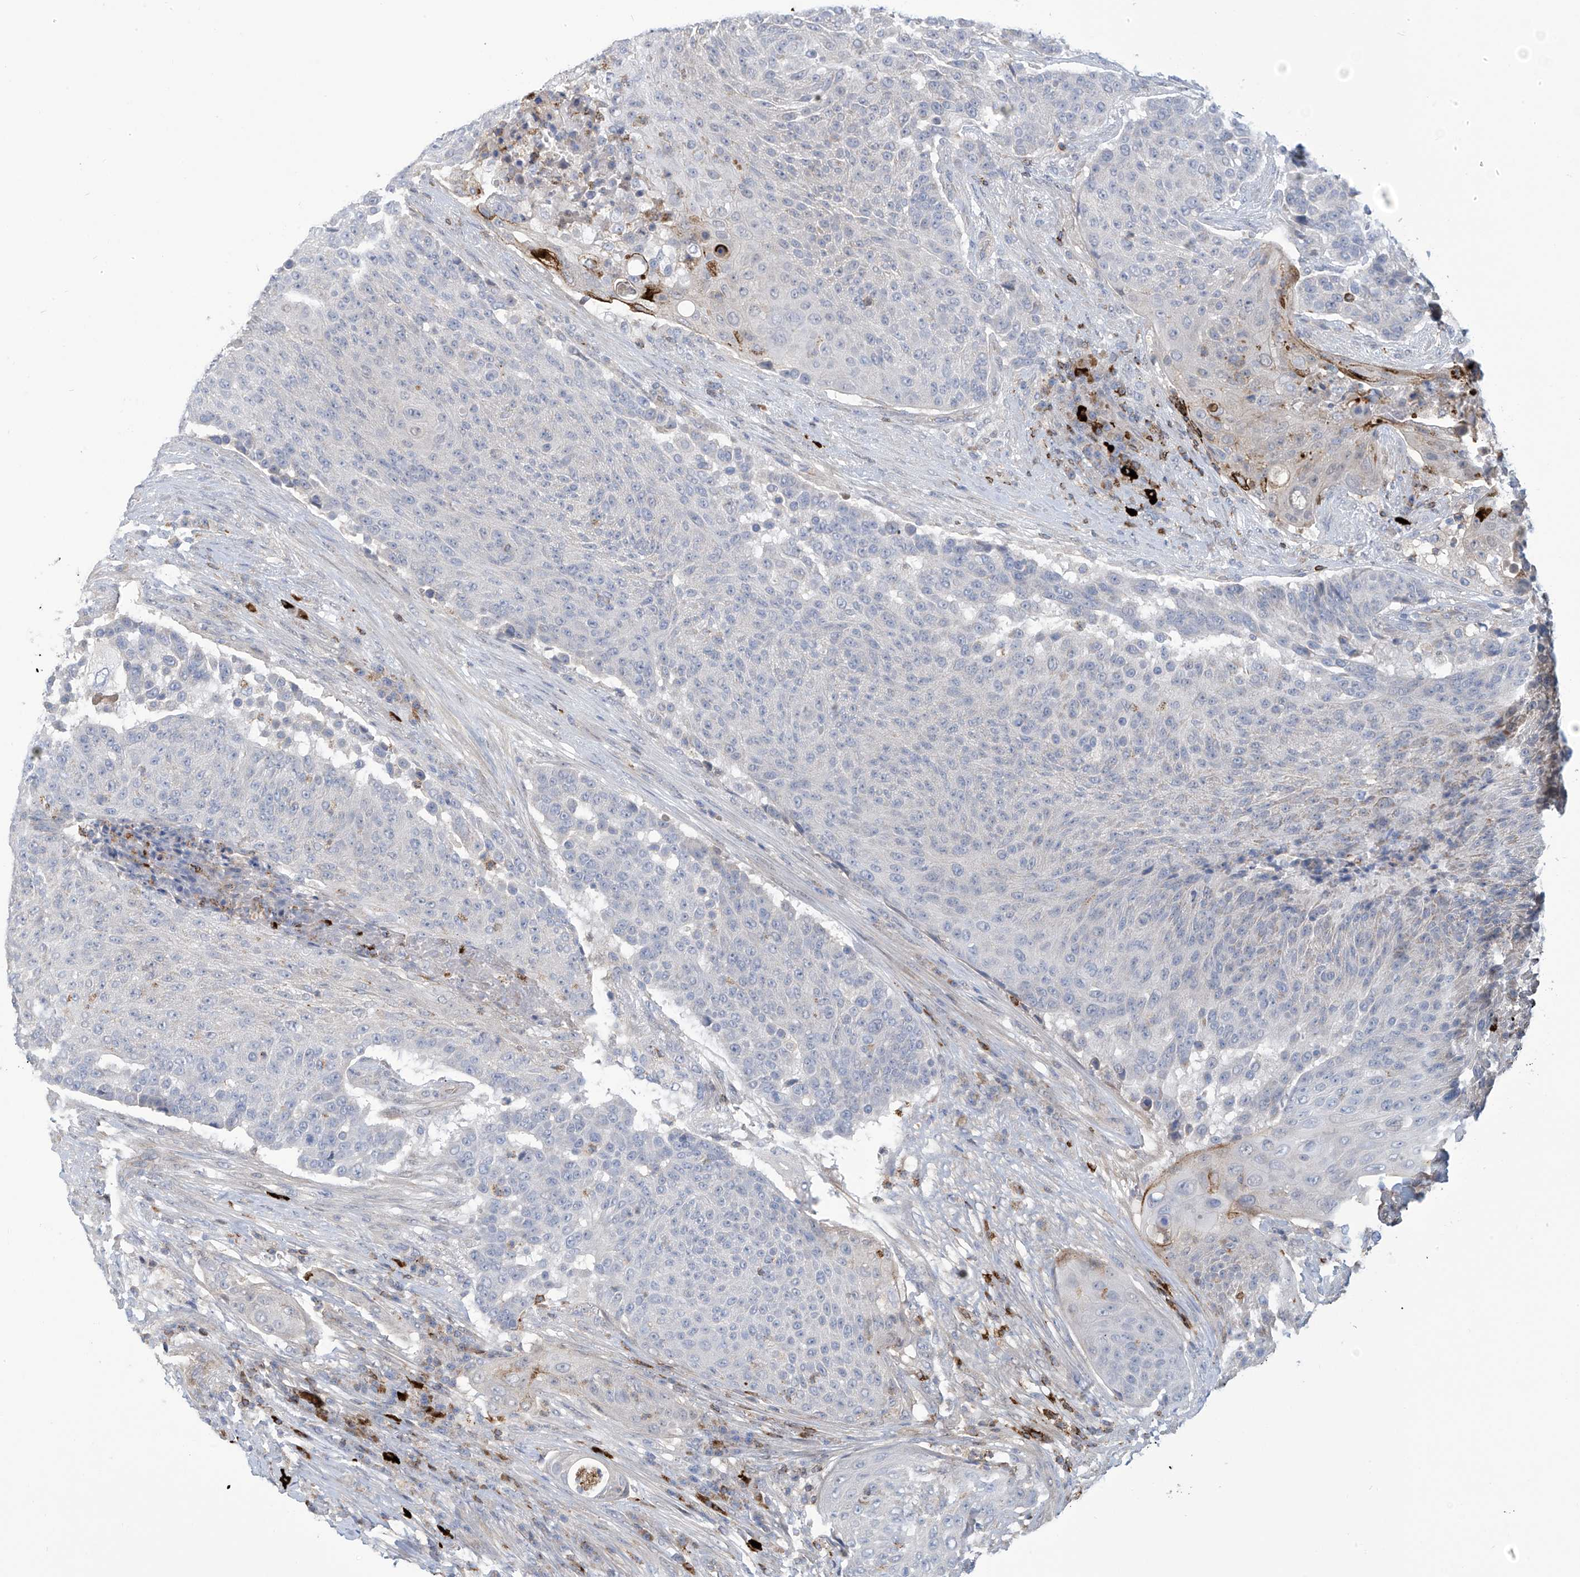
{"staining": {"intensity": "negative", "quantity": "none", "location": "none"}, "tissue": "urothelial cancer", "cell_type": "Tumor cells", "image_type": "cancer", "snomed": [{"axis": "morphology", "description": "Urothelial carcinoma, High grade"}, {"axis": "topography", "description": "Urinary bladder"}], "caption": "Tumor cells are negative for protein expression in human urothelial carcinoma (high-grade).", "gene": "IBA57", "patient": {"sex": "female", "age": 63}}